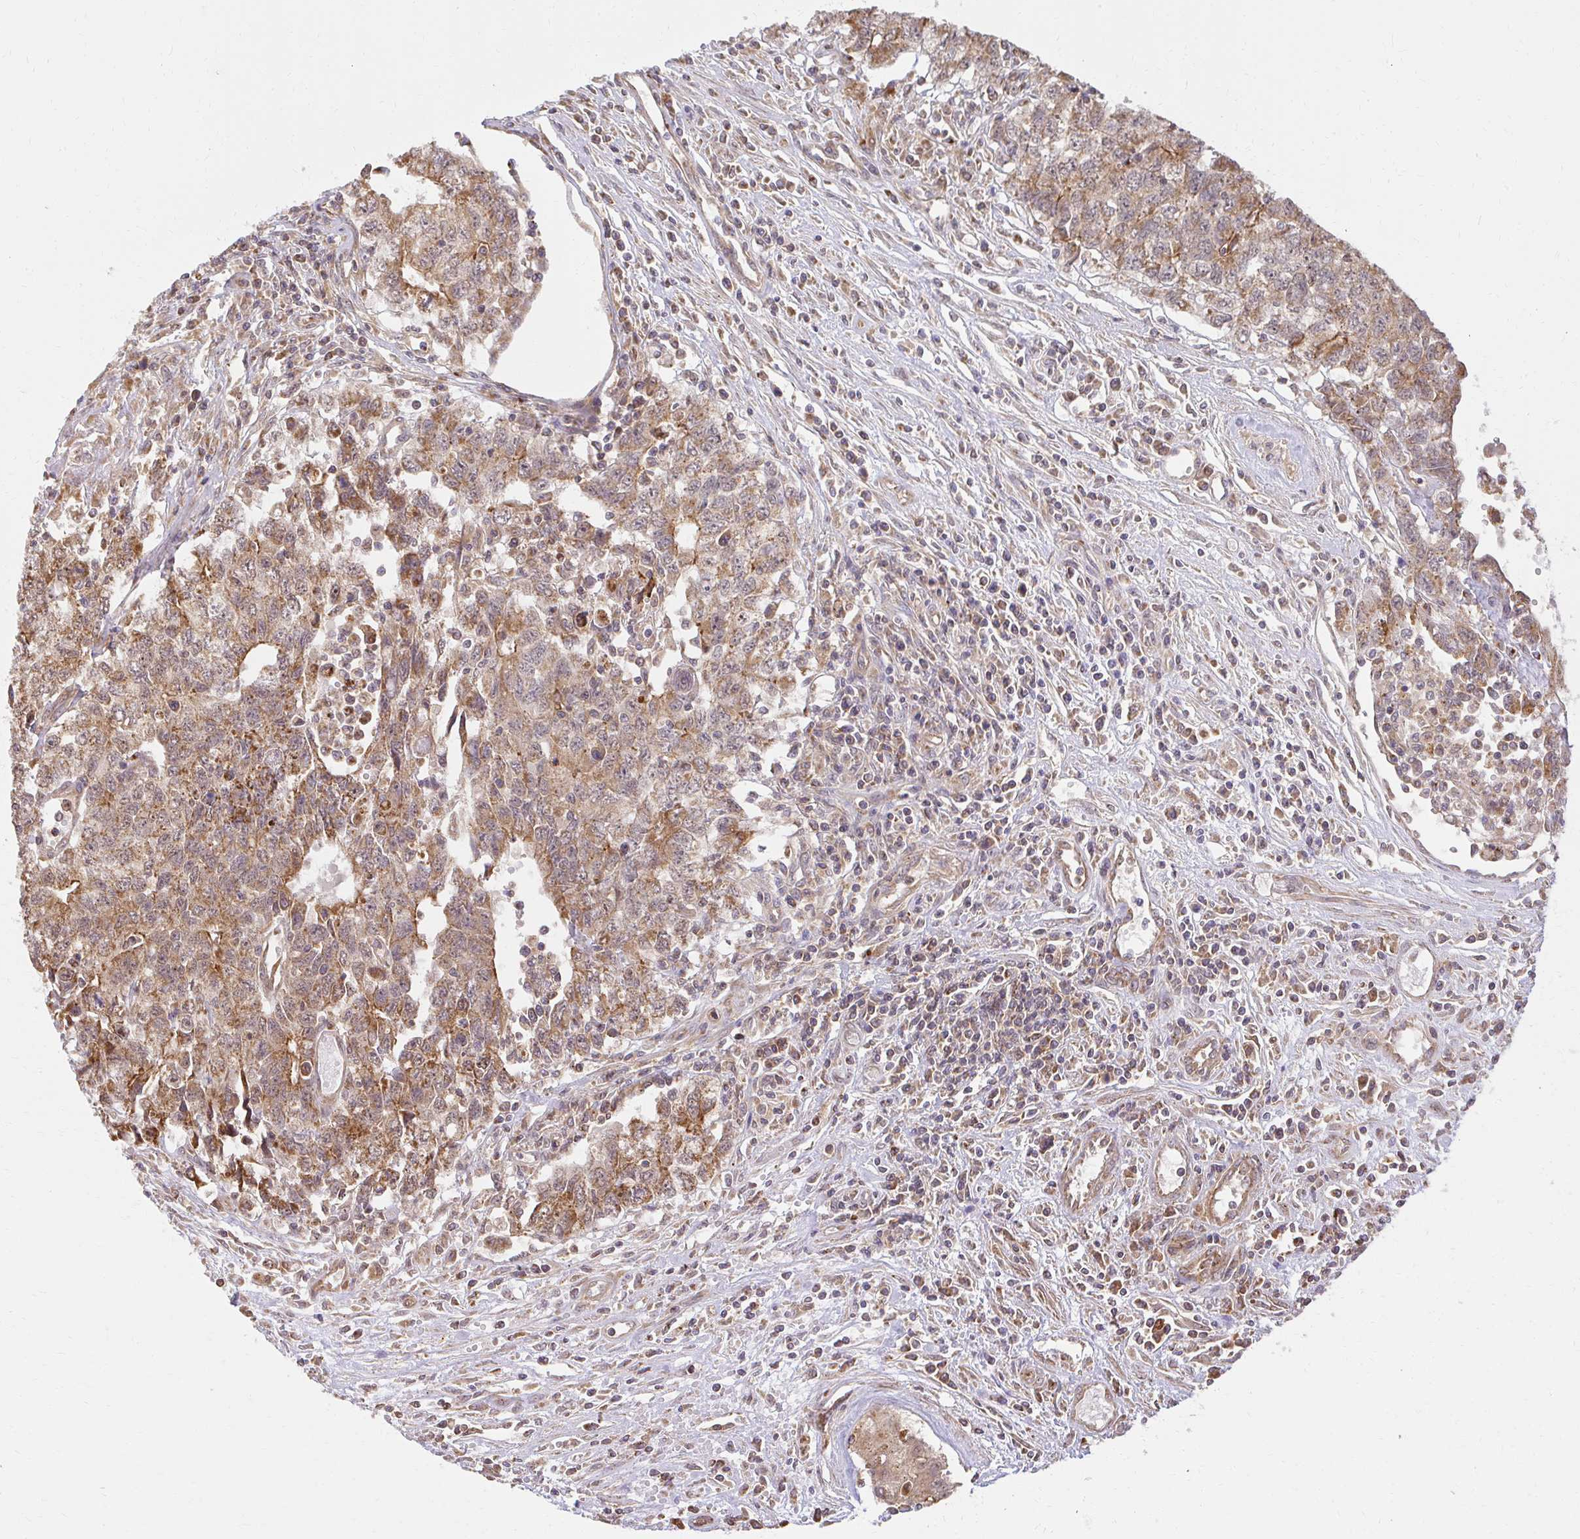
{"staining": {"intensity": "moderate", "quantity": ">75%", "location": "cytoplasmic/membranous"}, "tissue": "testis cancer", "cell_type": "Tumor cells", "image_type": "cancer", "snomed": [{"axis": "morphology", "description": "Carcinoma, Embryonal, NOS"}, {"axis": "topography", "description": "Testis"}], "caption": "DAB (3,3'-diaminobenzidine) immunohistochemical staining of testis cancer shows moderate cytoplasmic/membranous protein expression in about >75% of tumor cells.", "gene": "GNS", "patient": {"sex": "male", "age": 34}}